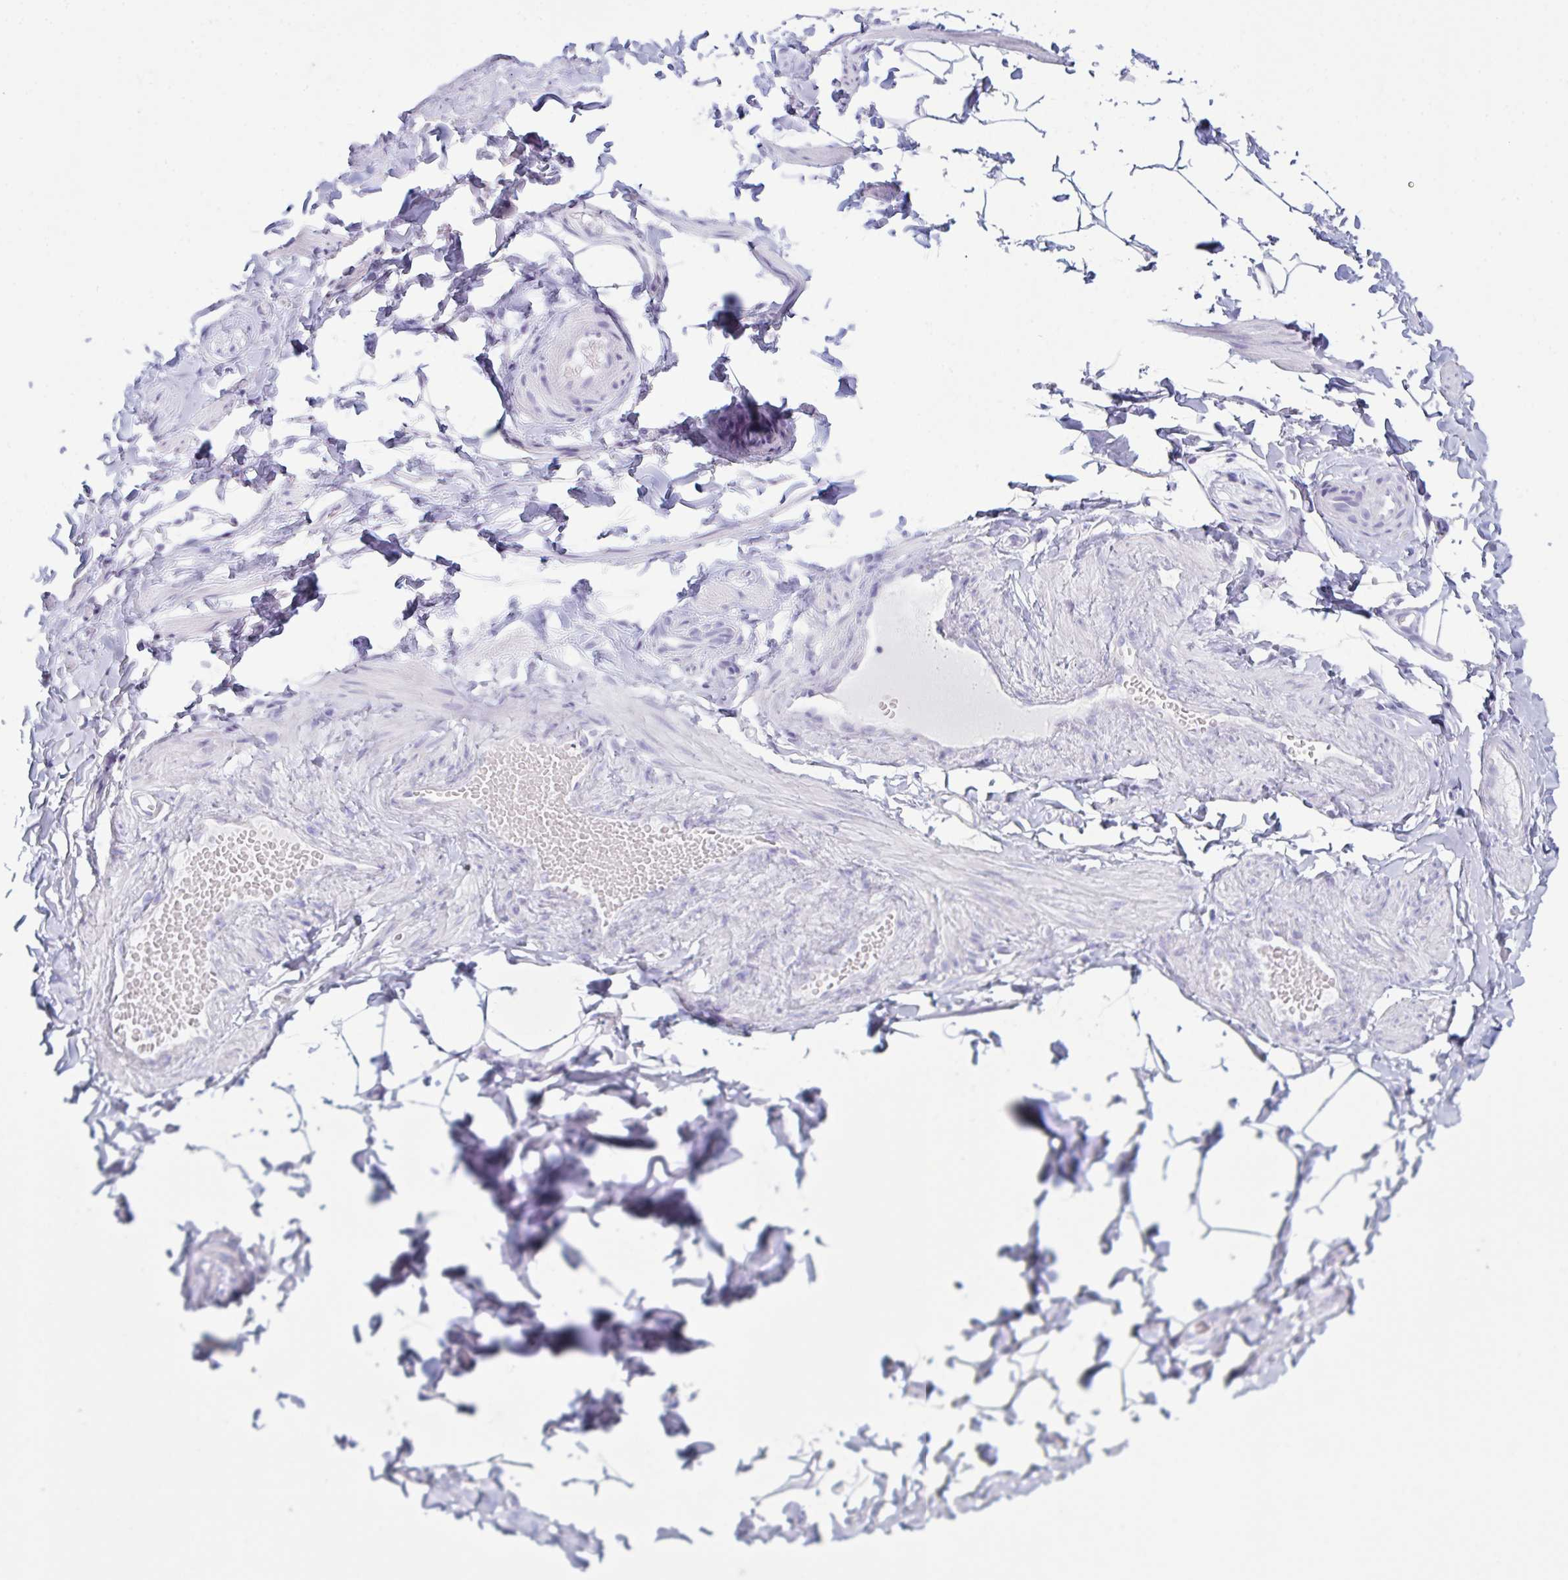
{"staining": {"intensity": "negative", "quantity": "none", "location": "none"}, "tissue": "adipose tissue", "cell_type": "Adipocytes", "image_type": "normal", "snomed": [{"axis": "morphology", "description": "Normal tissue, NOS"}, {"axis": "topography", "description": "Soft tissue"}, {"axis": "topography", "description": "Adipose tissue"}, {"axis": "topography", "description": "Vascular tissue"}, {"axis": "topography", "description": "Peripheral nerve tissue"}], "caption": "Adipocytes are negative for brown protein staining in benign adipose tissue. (Stains: DAB (3,3'-diaminobenzidine) IHC with hematoxylin counter stain, Microscopy: brightfield microscopy at high magnification).", "gene": "BBS1", "patient": {"sex": "male", "age": 29}}